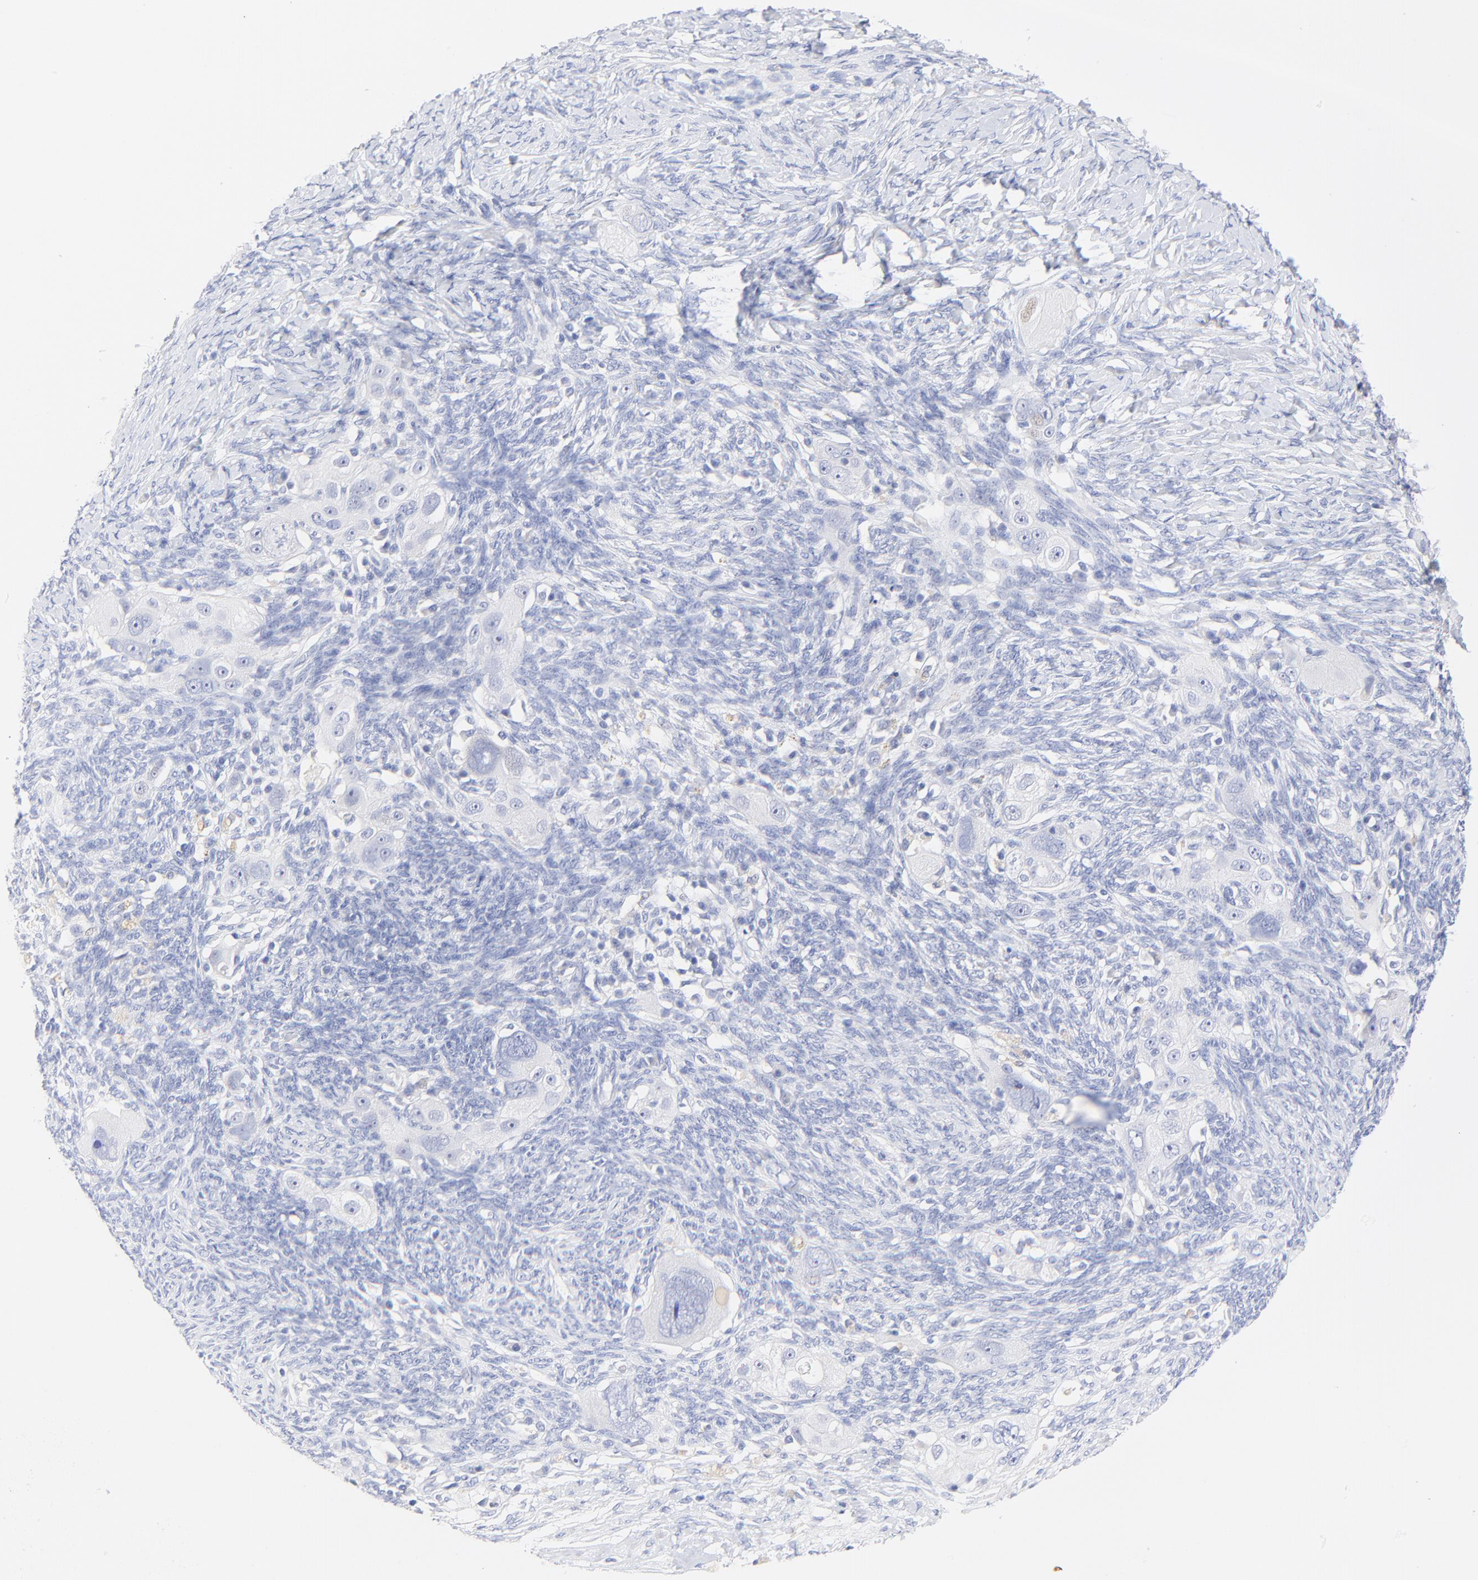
{"staining": {"intensity": "negative", "quantity": "none", "location": "none"}, "tissue": "ovarian cancer", "cell_type": "Tumor cells", "image_type": "cancer", "snomed": [{"axis": "morphology", "description": "Normal tissue, NOS"}, {"axis": "morphology", "description": "Cystadenocarcinoma, serous, NOS"}, {"axis": "topography", "description": "Ovary"}], "caption": "IHC micrograph of neoplastic tissue: serous cystadenocarcinoma (ovarian) stained with DAB (3,3'-diaminobenzidine) reveals no significant protein positivity in tumor cells.", "gene": "SULT4A1", "patient": {"sex": "female", "age": 62}}